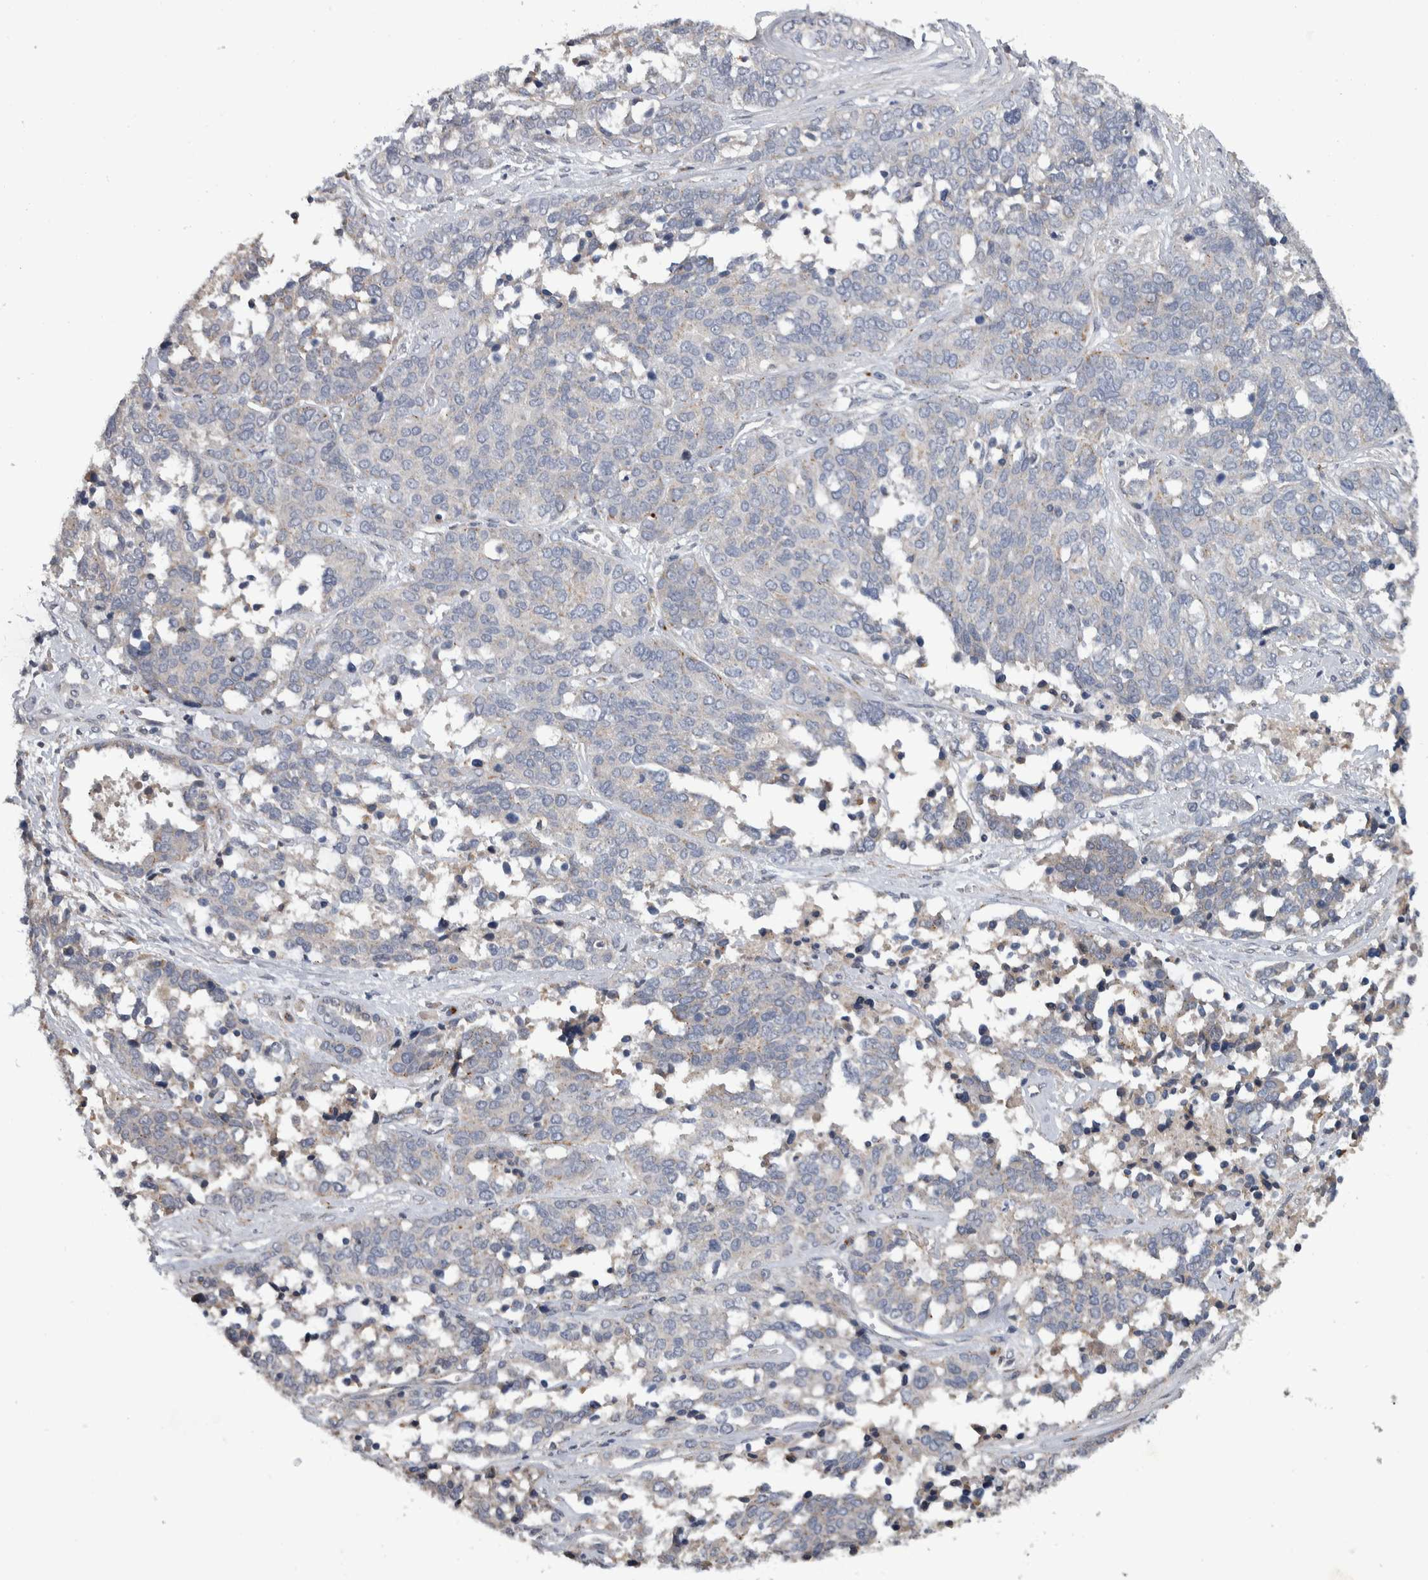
{"staining": {"intensity": "negative", "quantity": "none", "location": "none"}, "tissue": "ovarian cancer", "cell_type": "Tumor cells", "image_type": "cancer", "snomed": [{"axis": "morphology", "description": "Cystadenocarcinoma, serous, NOS"}, {"axis": "topography", "description": "Ovary"}], "caption": "DAB (3,3'-diaminobenzidine) immunohistochemical staining of ovarian cancer (serous cystadenocarcinoma) reveals no significant positivity in tumor cells.", "gene": "FAM83G", "patient": {"sex": "female", "age": 44}}